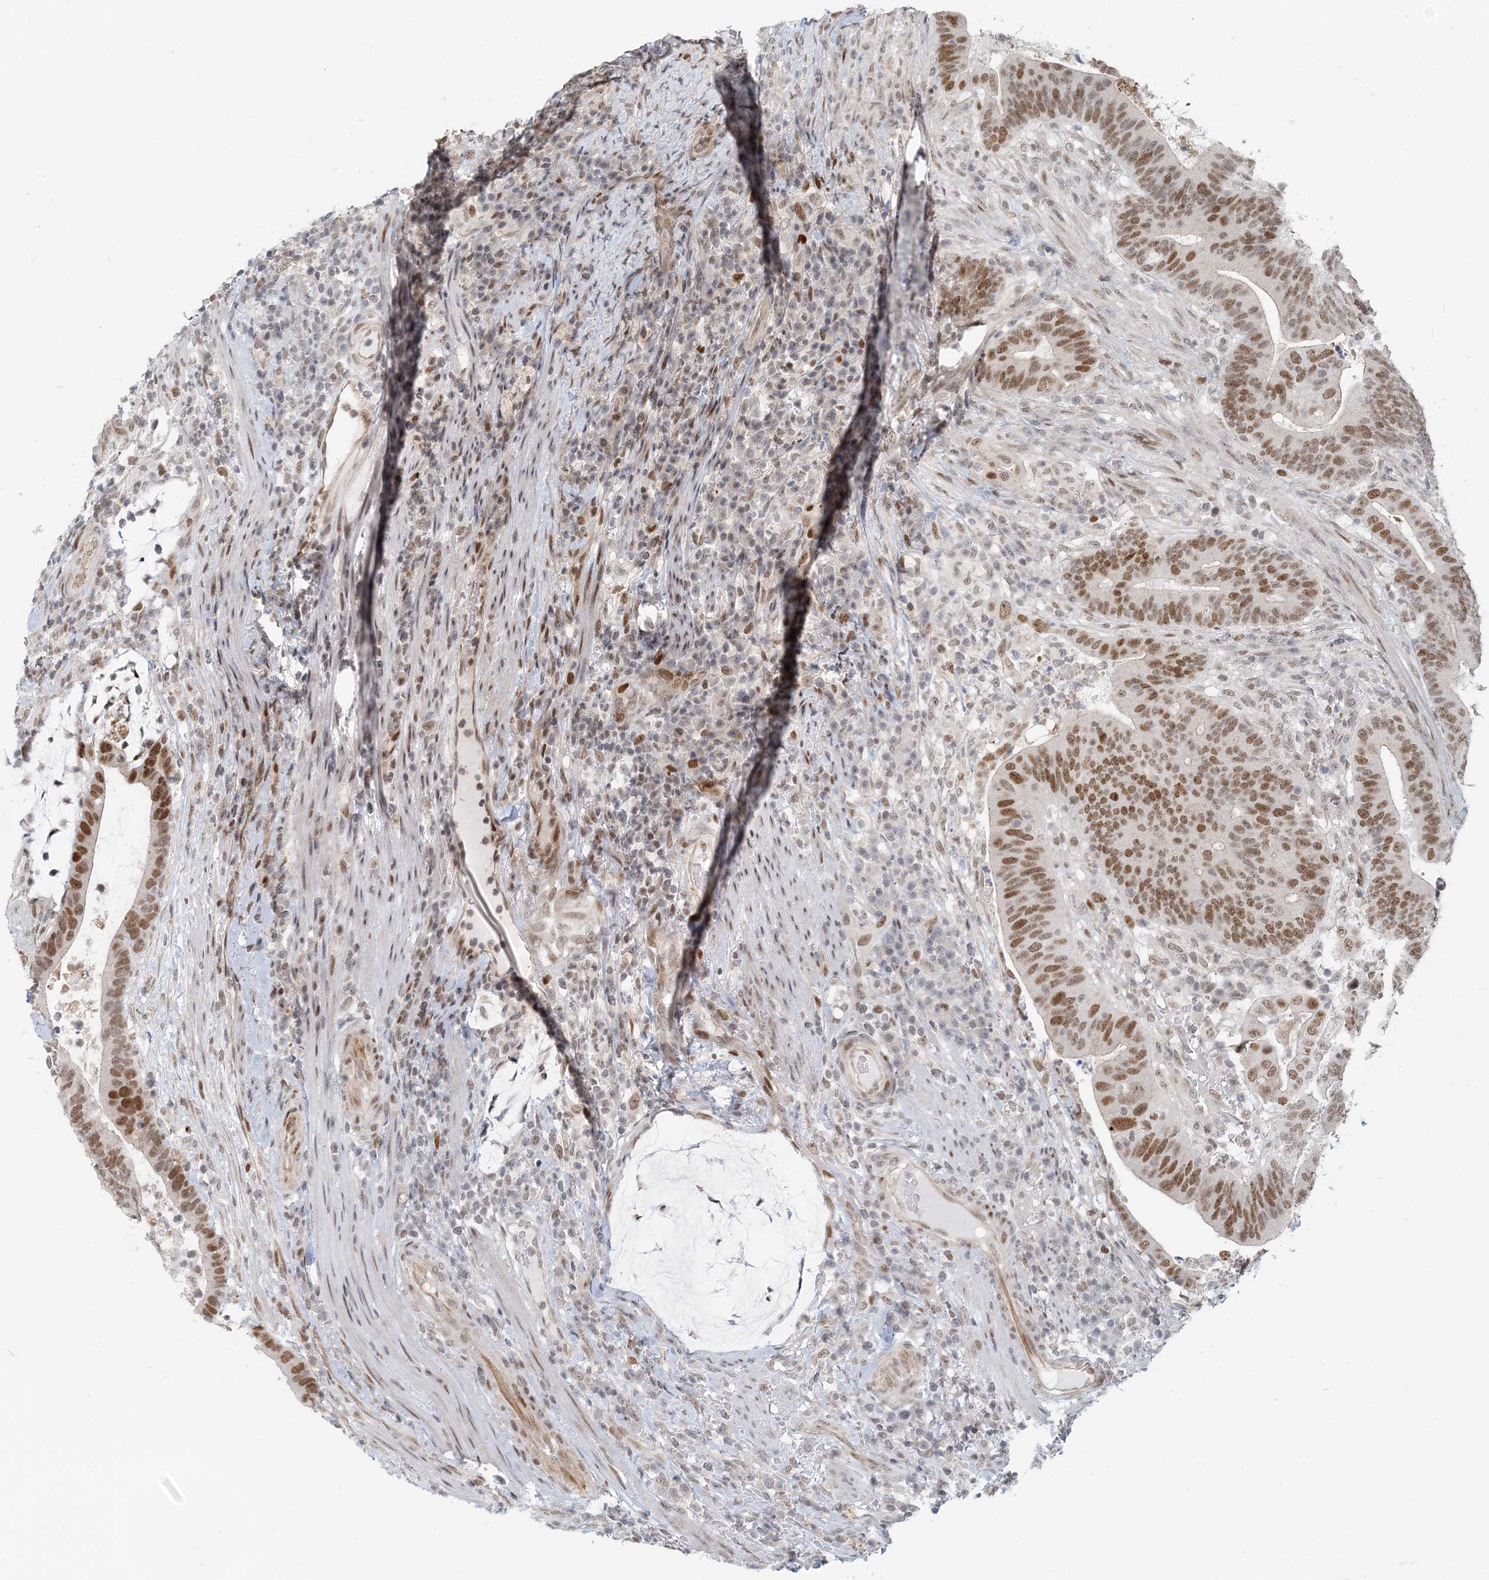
{"staining": {"intensity": "moderate", "quantity": ">75%", "location": "nuclear"}, "tissue": "colorectal cancer", "cell_type": "Tumor cells", "image_type": "cancer", "snomed": [{"axis": "morphology", "description": "Adenocarcinoma, NOS"}, {"axis": "topography", "description": "Colon"}], "caption": "Tumor cells display medium levels of moderate nuclear positivity in approximately >75% of cells in colorectal cancer.", "gene": "BAZ1B", "patient": {"sex": "female", "age": 66}}